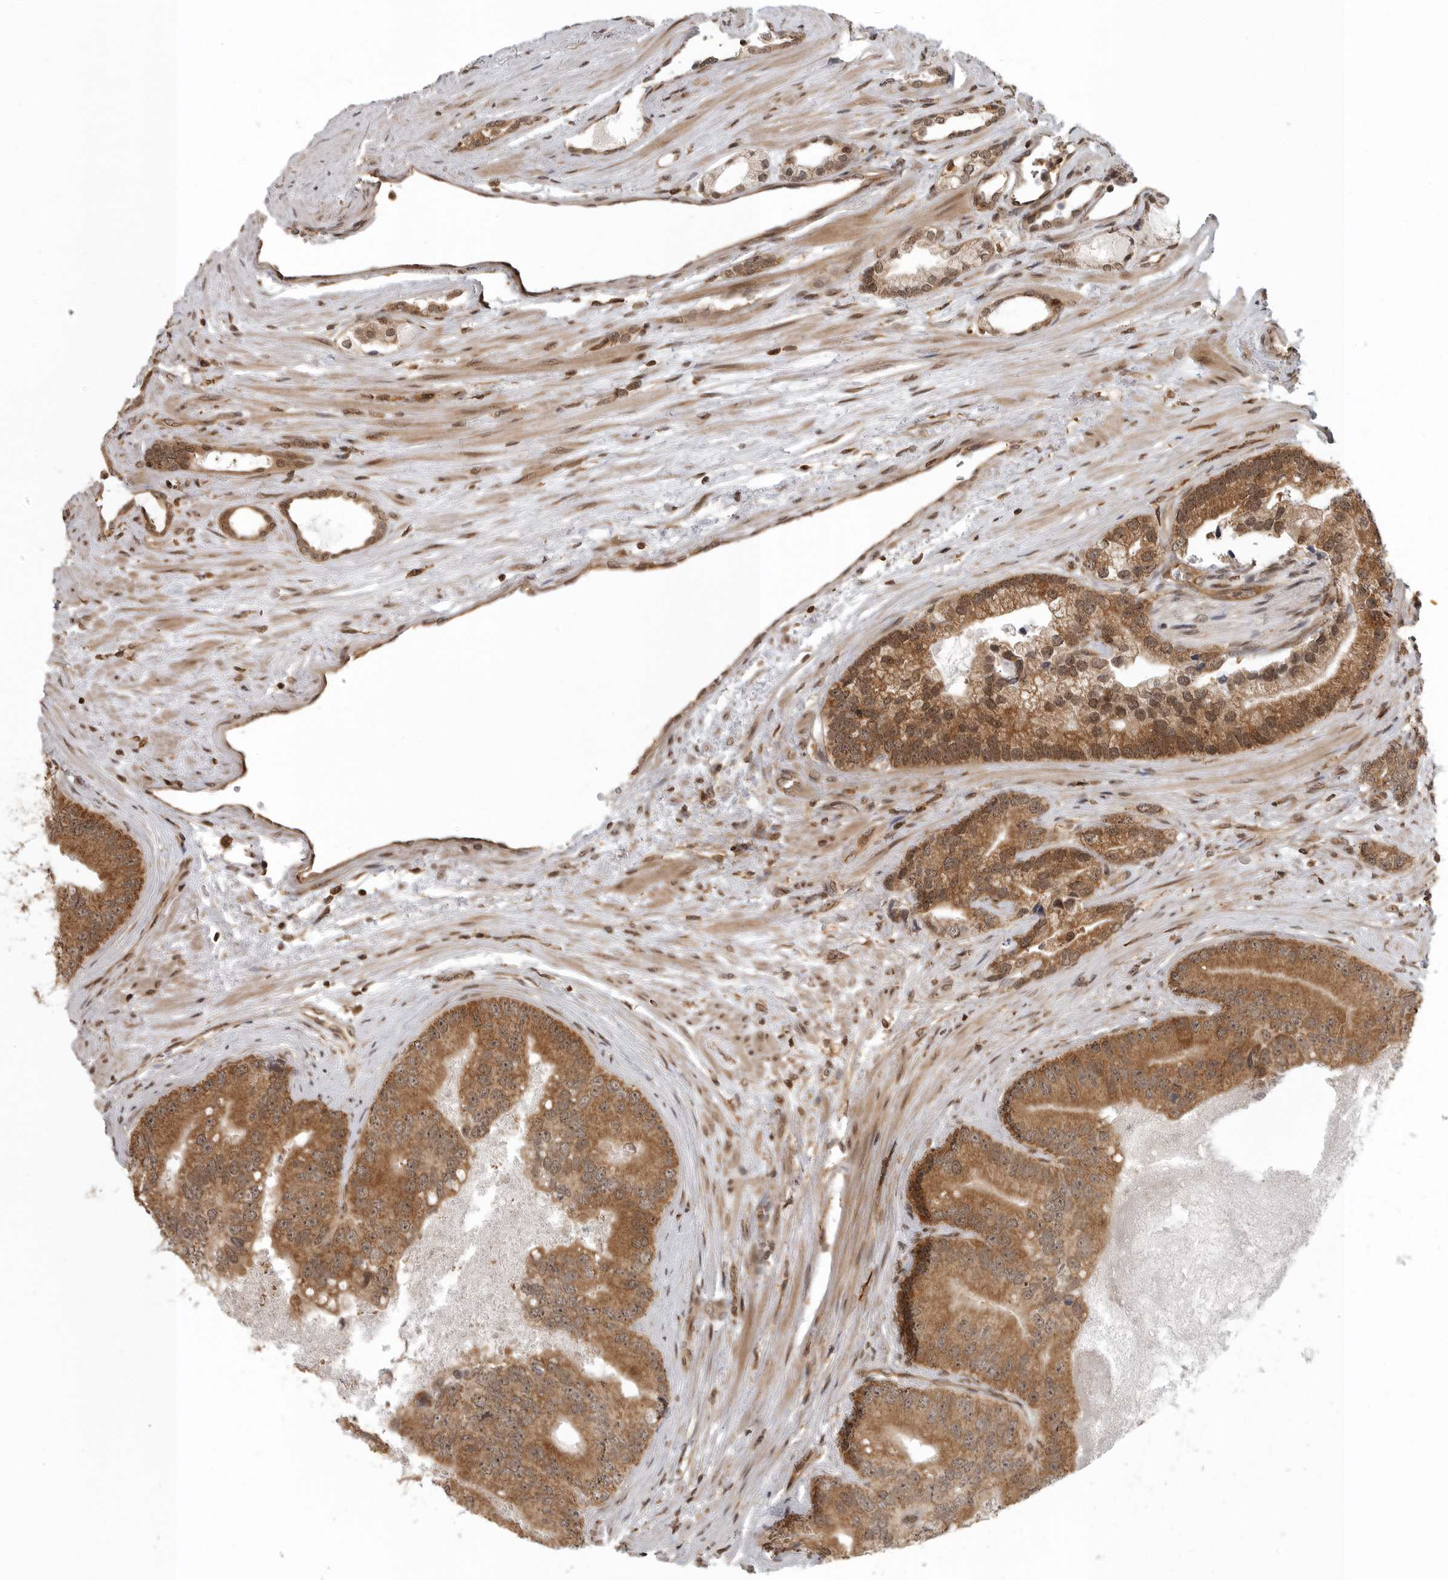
{"staining": {"intensity": "moderate", "quantity": ">75%", "location": "cytoplasmic/membranous"}, "tissue": "prostate cancer", "cell_type": "Tumor cells", "image_type": "cancer", "snomed": [{"axis": "morphology", "description": "Adenocarcinoma, High grade"}, {"axis": "topography", "description": "Prostate"}], "caption": "Prostate cancer stained with immunohistochemistry (IHC) shows moderate cytoplasmic/membranous staining in approximately >75% of tumor cells.", "gene": "SZRD1", "patient": {"sex": "male", "age": 70}}